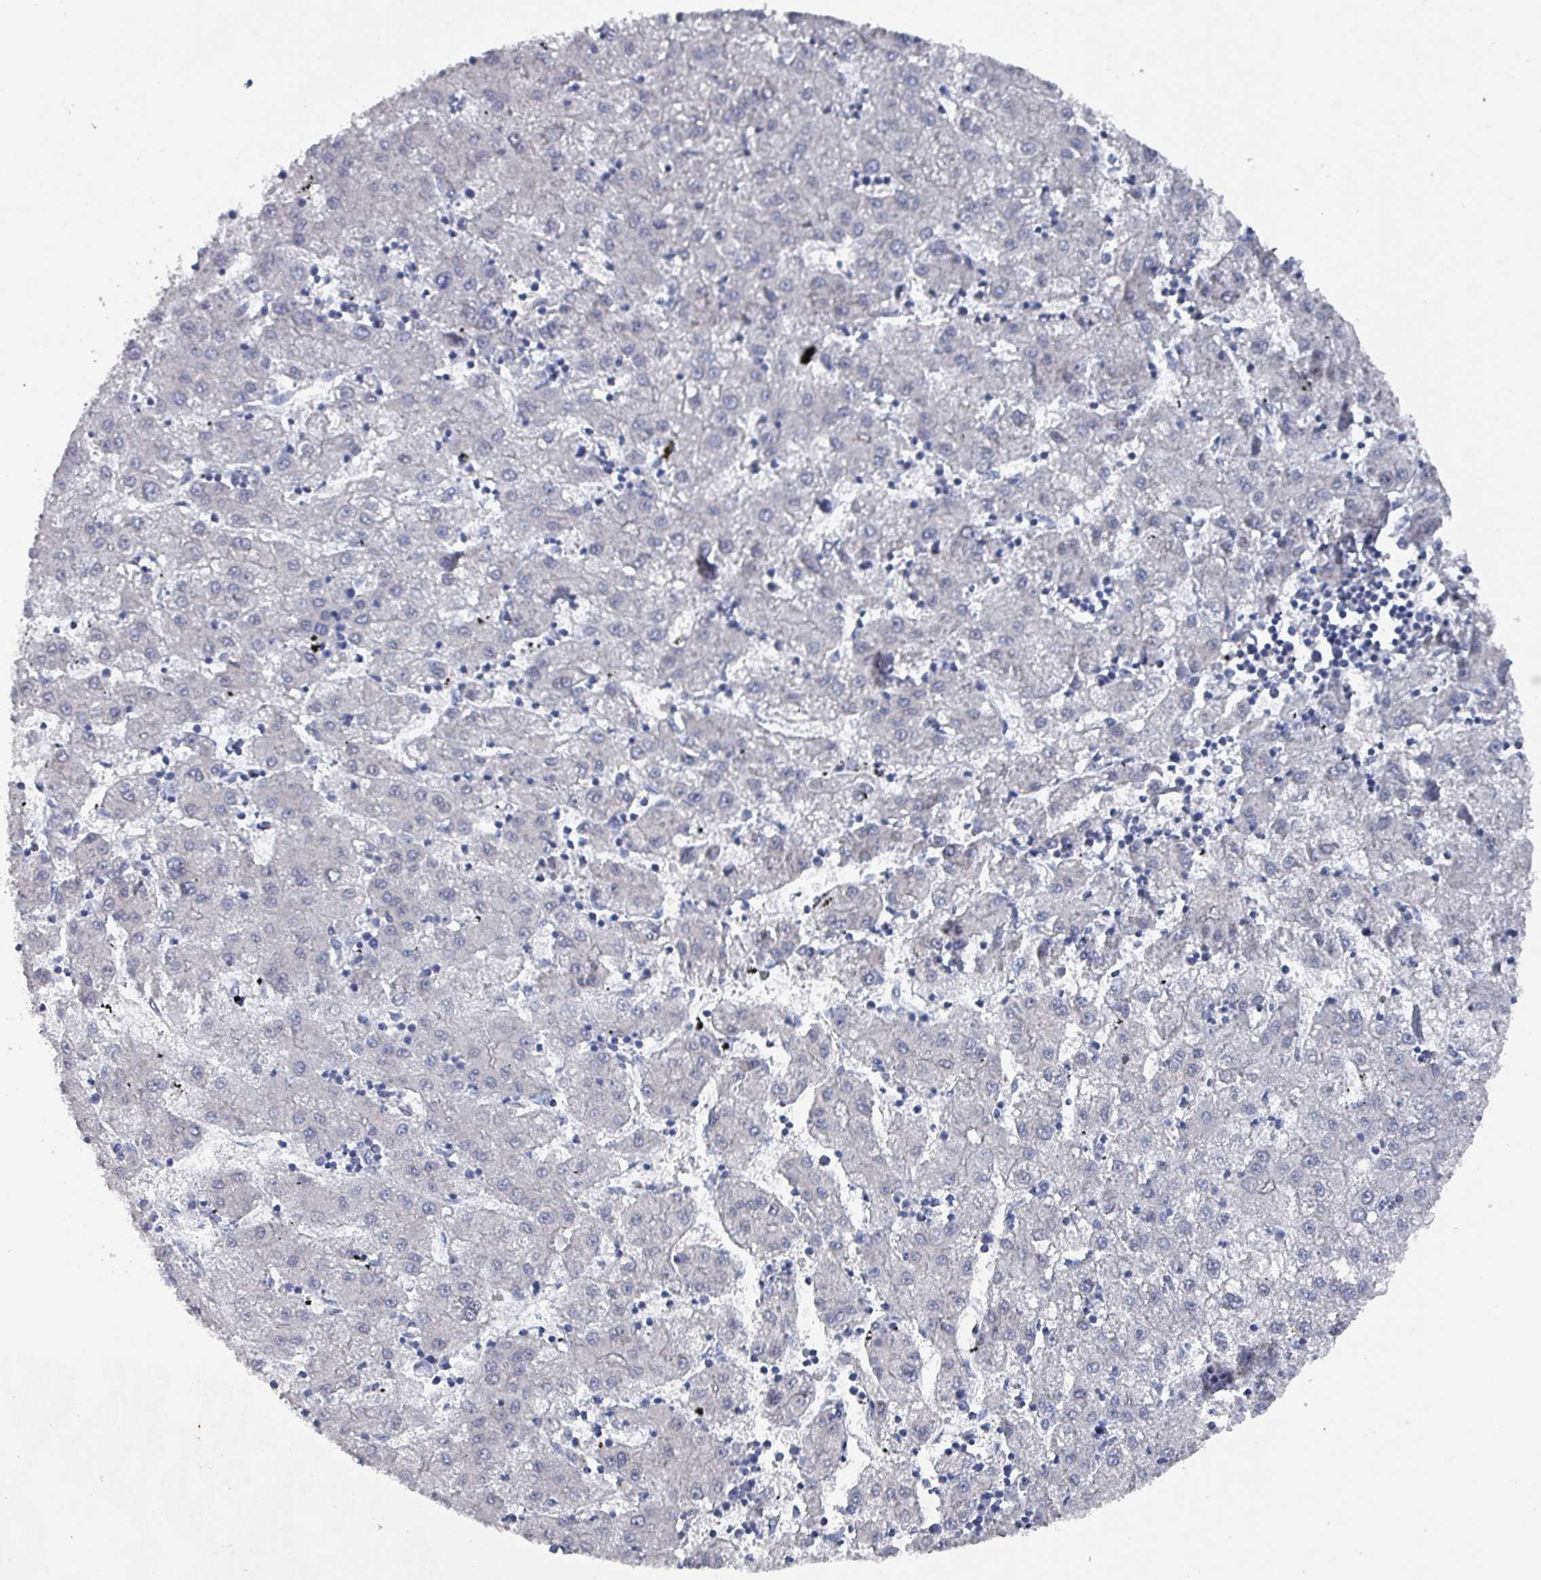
{"staining": {"intensity": "negative", "quantity": "none", "location": "none"}, "tissue": "liver cancer", "cell_type": "Tumor cells", "image_type": "cancer", "snomed": [{"axis": "morphology", "description": "Carcinoma, Hepatocellular, NOS"}, {"axis": "topography", "description": "Liver"}], "caption": "Immunohistochemical staining of hepatocellular carcinoma (liver) shows no significant staining in tumor cells.", "gene": "DRD5", "patient": {"sex": "male", "age": 72}}